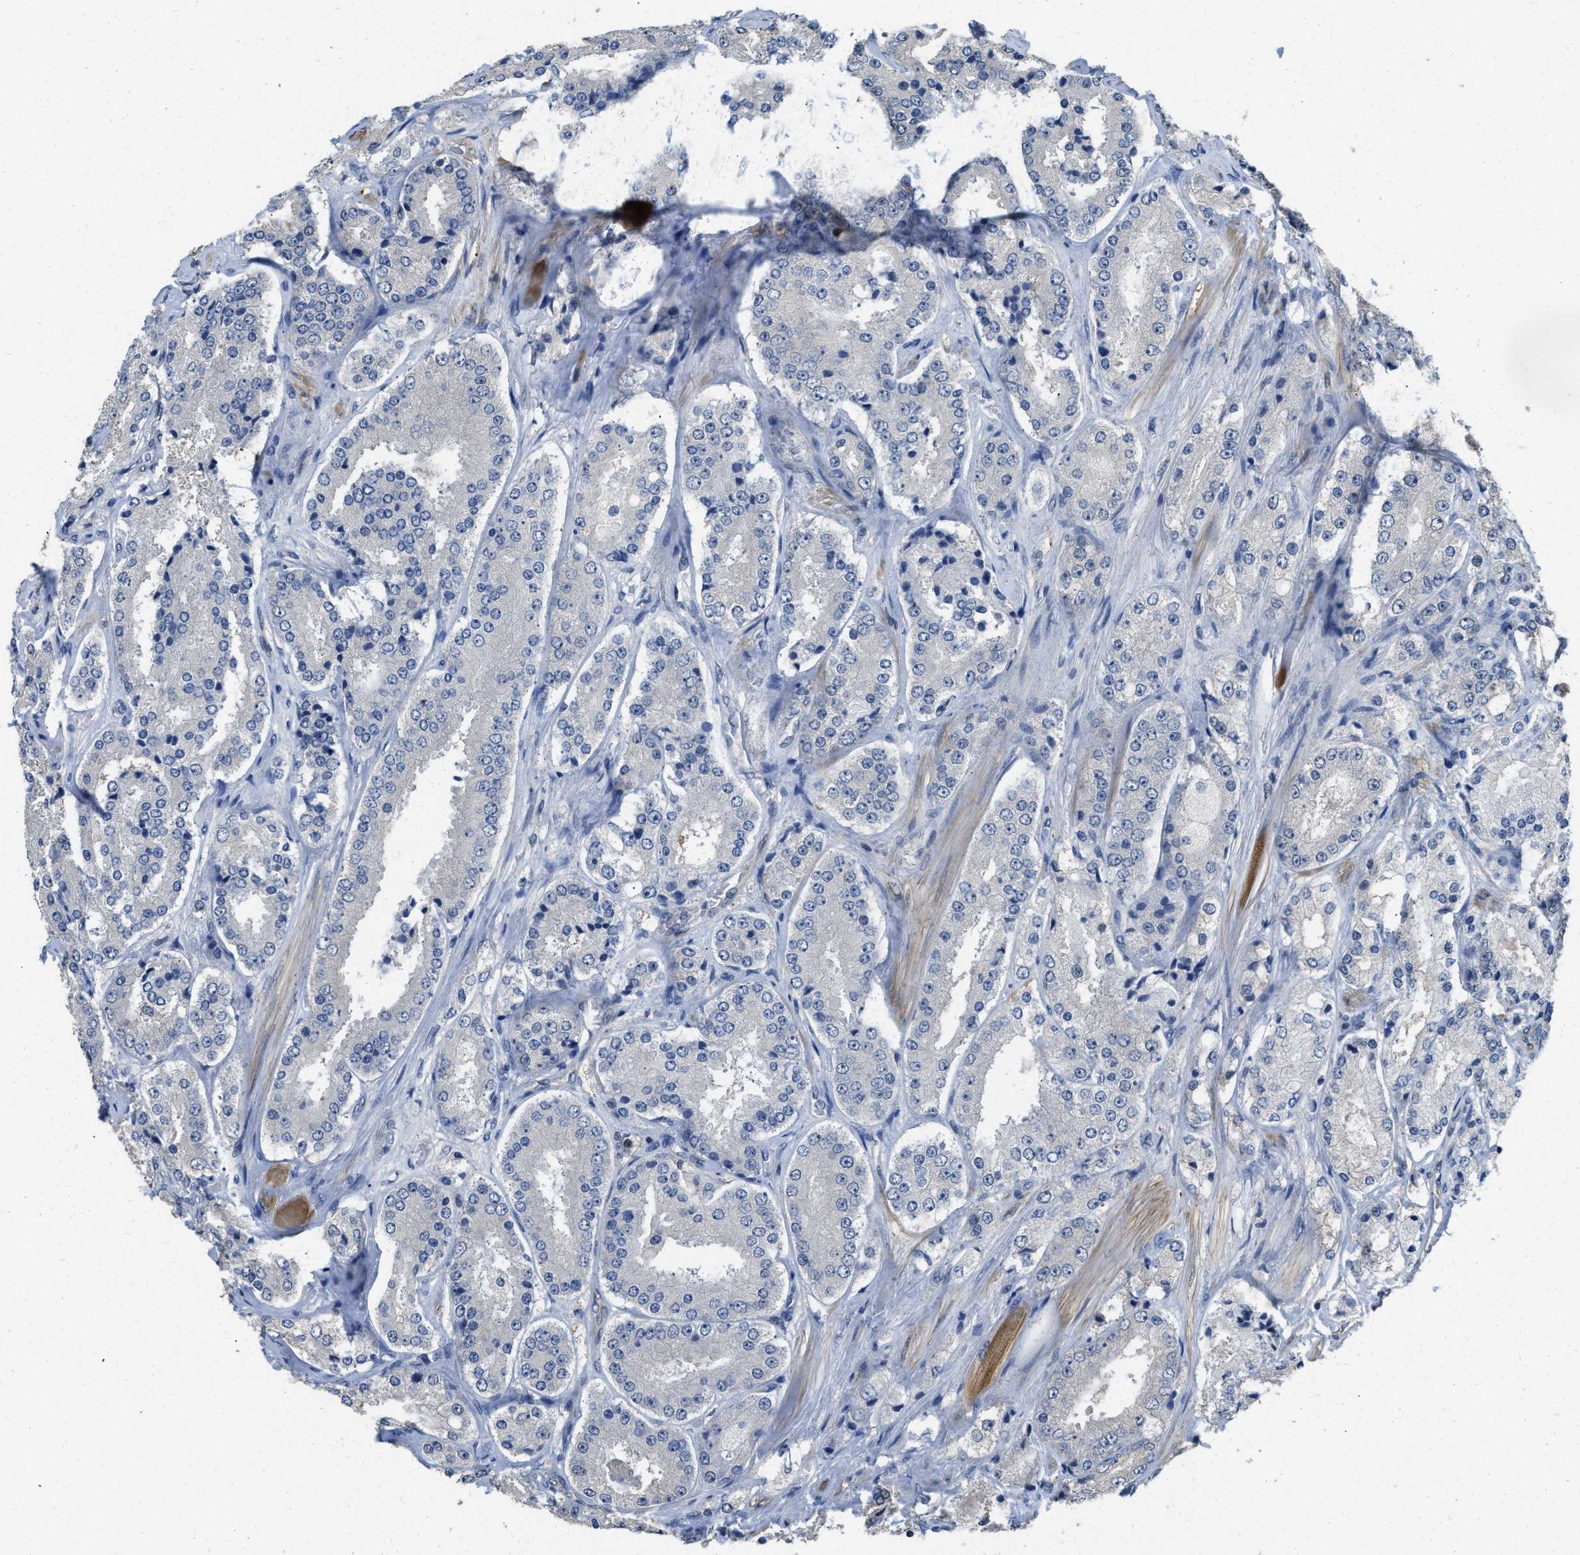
{"staining": {"intensity": "negative", "quantity": "none", "location": "none"}, "tissue": "prostate cancer", "cell_type": "Tumor cells", "image_type": "cancer", "snomed": [{"axis": "morphology", "description": "Adenocarcinoma, High grade"}, {"axis": "topography", "description": "Prostate"}], "caption": "A micrograph of prostate cancer stained for a protein displays no brown staining in tumor cells.", "gene": "TES", "patient": {"sex": "male", "age": 65}}